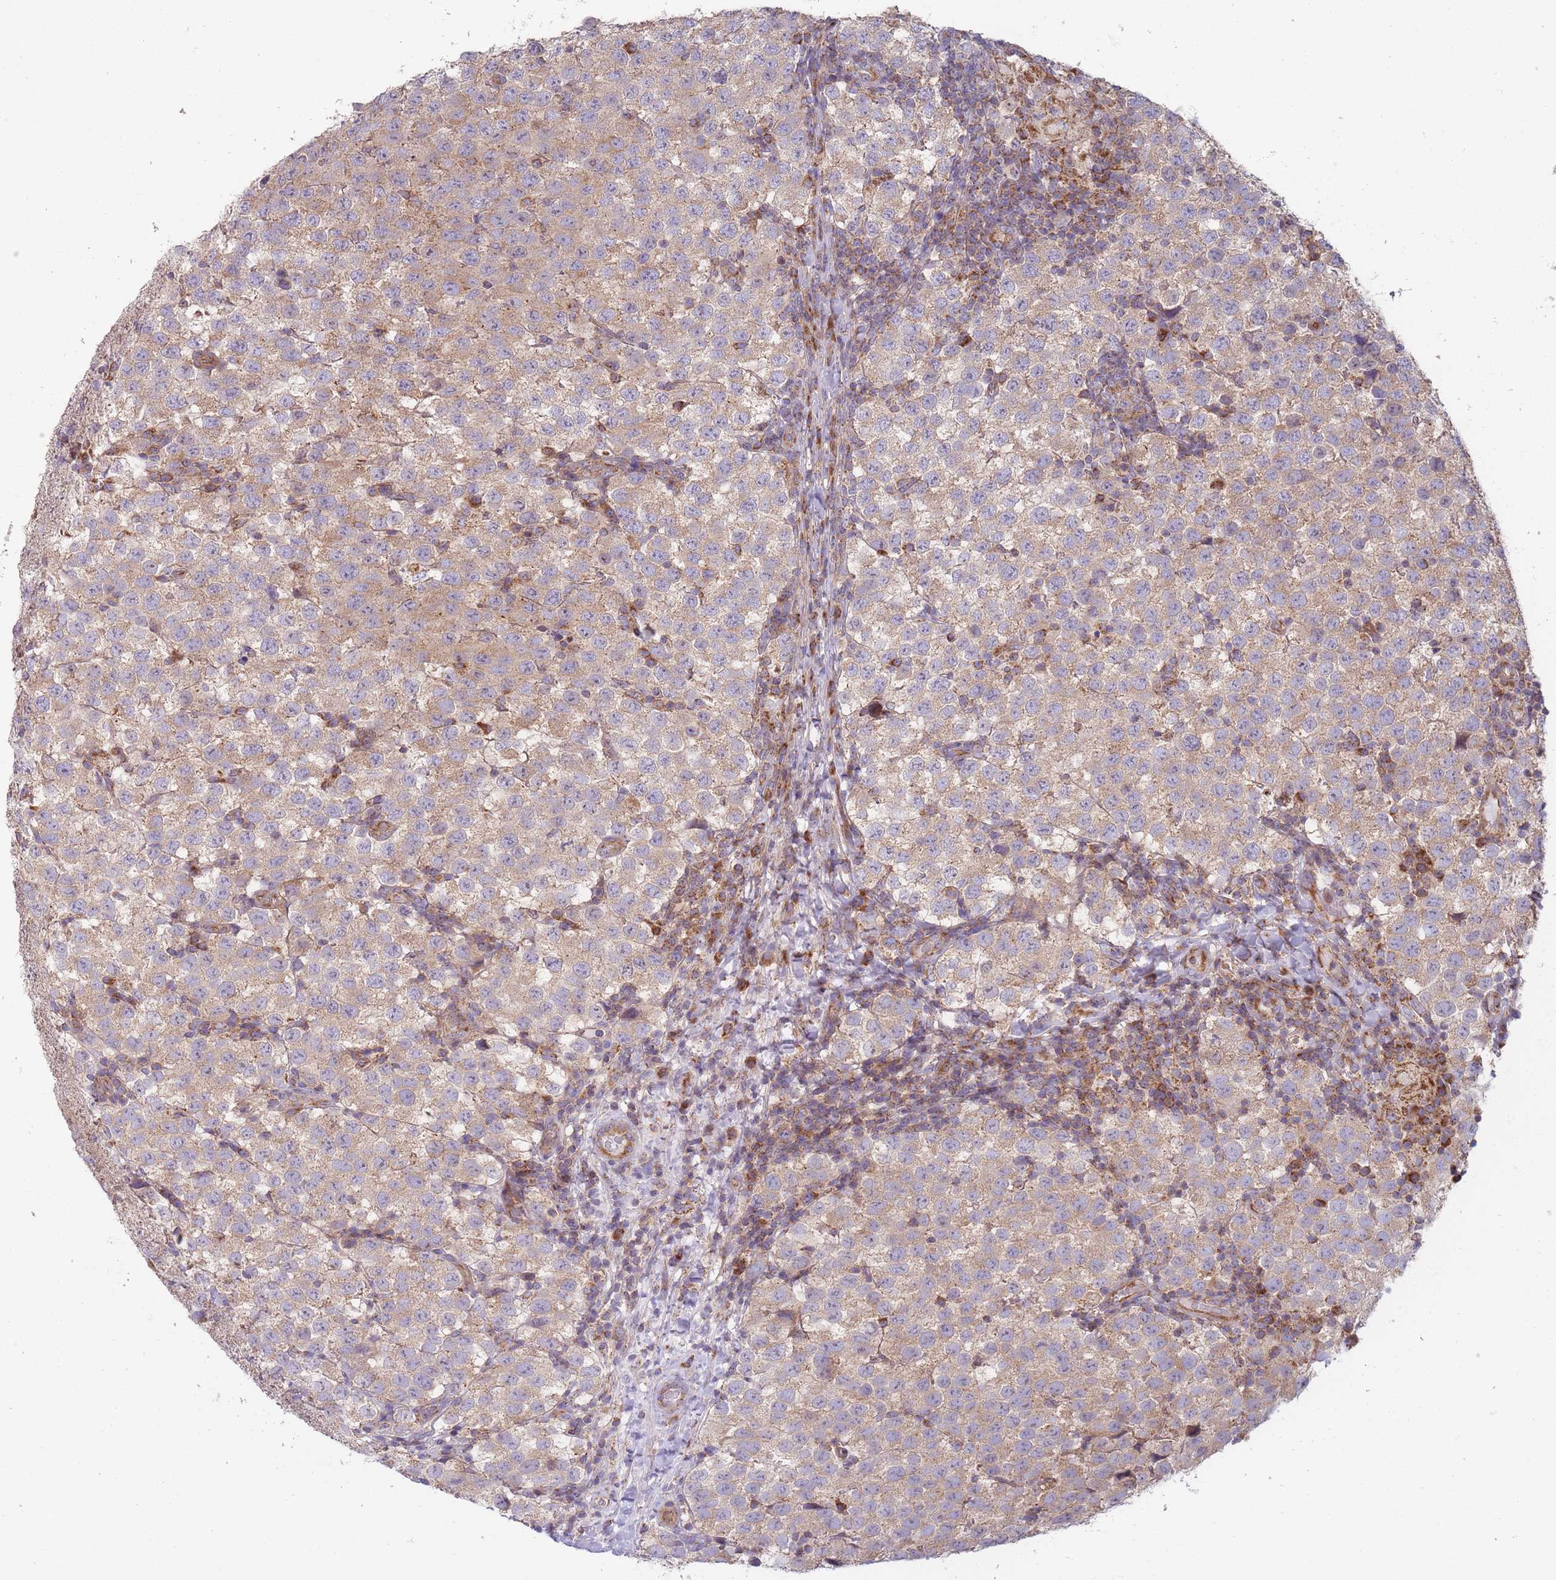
{"staining": {"intensity": "weak", "quantity": ">75%", "location": "cytoplasmic/membranous"}, "tissue": "testis cancer", "cell_type": "Tumor cells", "image_type": "cancer", "snomed": [{"axis": "morphology", "description": "Seminoma, NOS"}, {"axis": "topography", "description": "Testis"}], "caption": "This photomicrograph demonstrates testis seminoma stained with immunohistochemistry (IHC) to label a protein in brown. The cytoplasmic/membranous of tumor cells show weak positivity for the protein. Nuclei are counter-stained blue.", "gene": "NDUFA9", "patient": {"sex": "male", "age": 34}}